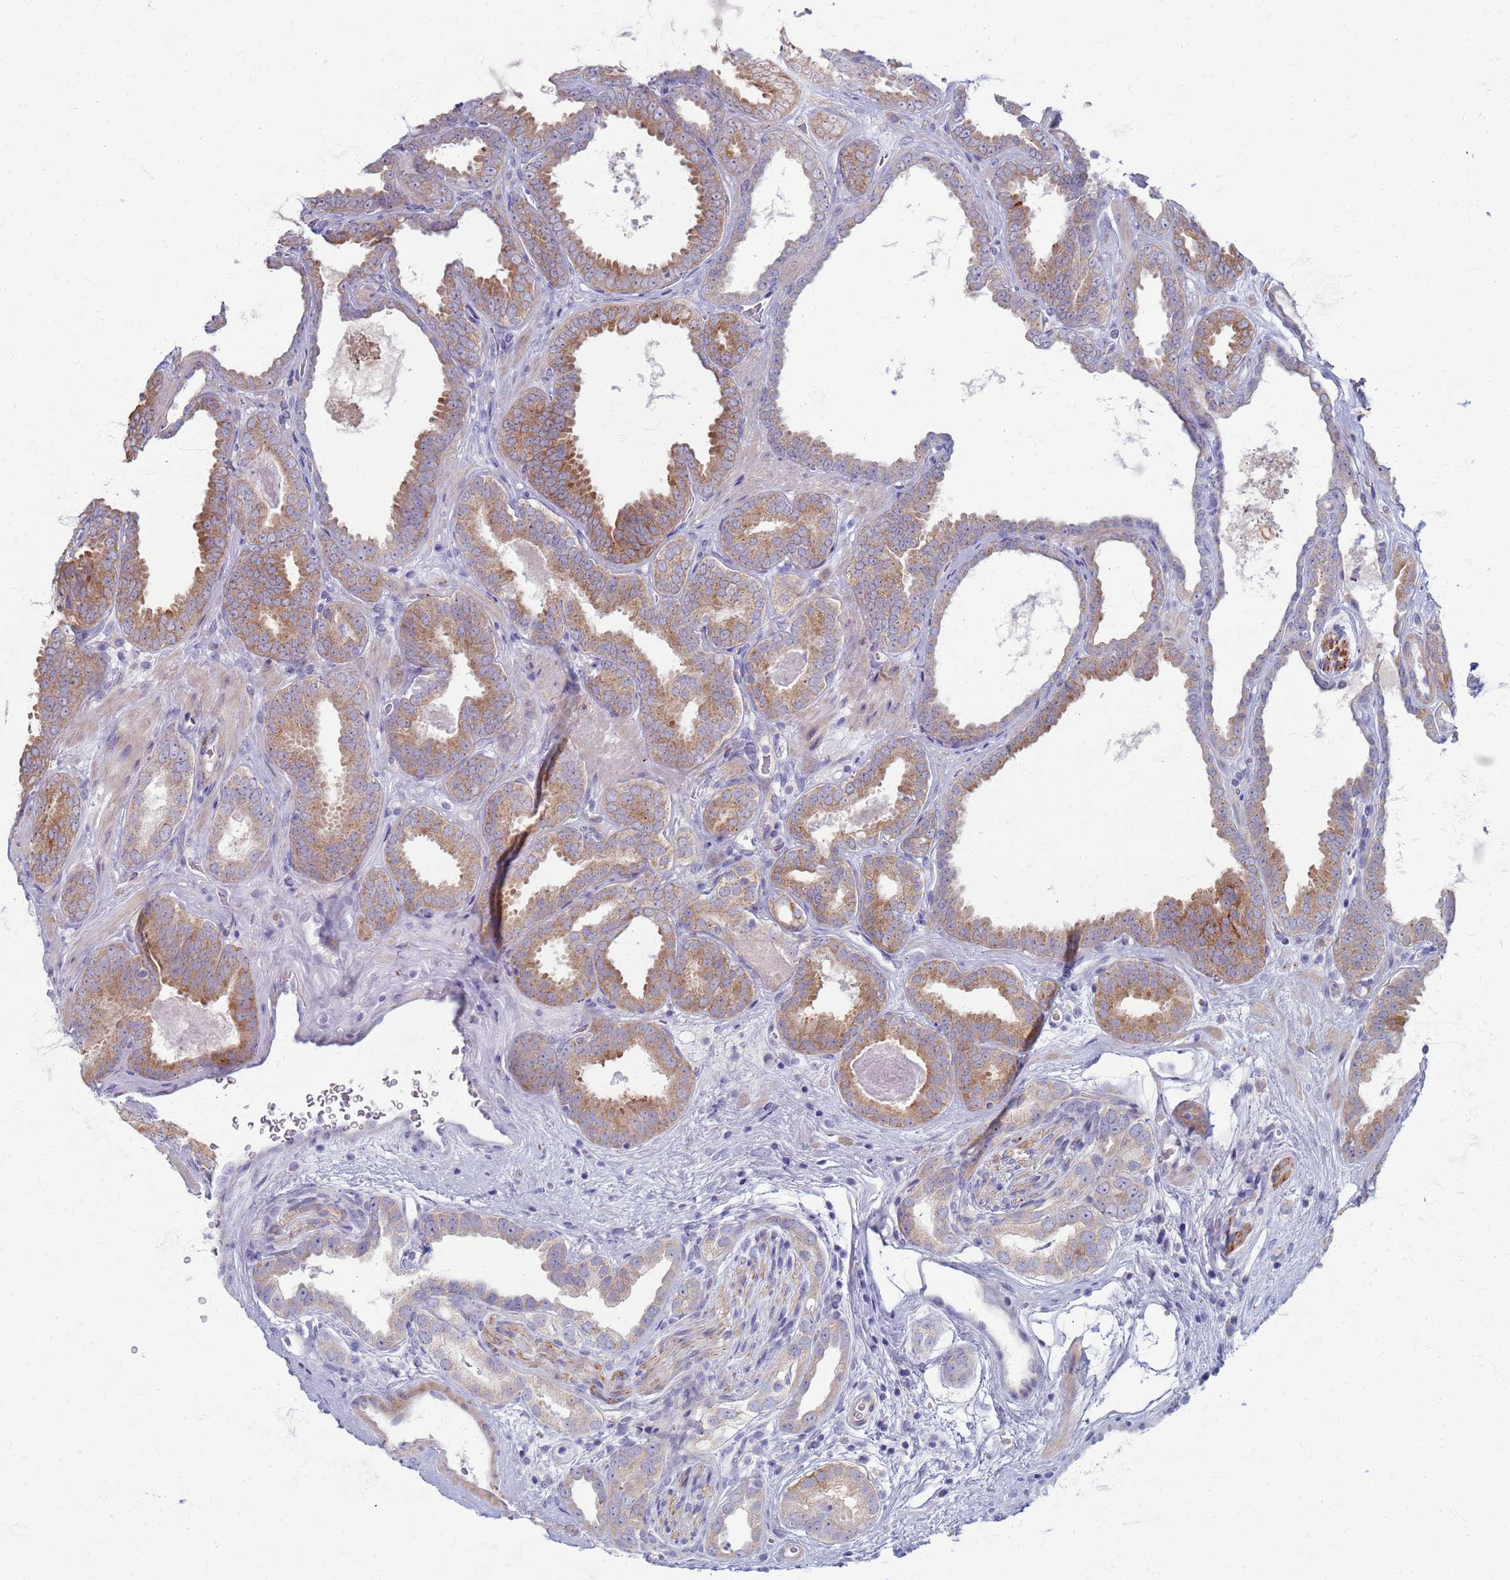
{"staining": {"intensity": "moderate", "quantity": ">75%", "location": "cytoplasmic/membranous"}, "tissue": "prostate cancer", "cell_type": "Tumor cells", "image_type": "cancer", "snomed": [{"axis": "morphology", "description": "Adenocarcinoma, High grade"}, {"axis": "topography", "description": "Prostate"}], "caption": "Brown immunohistochemical staining in prostate adenocarcinoma (high-grade) demonstrates moderate cytoplasmic/membranous positivity in approximately >75% of tumor cells.", "gene": "CLCA2", "patient": {"sex": "male", "age": 72}}